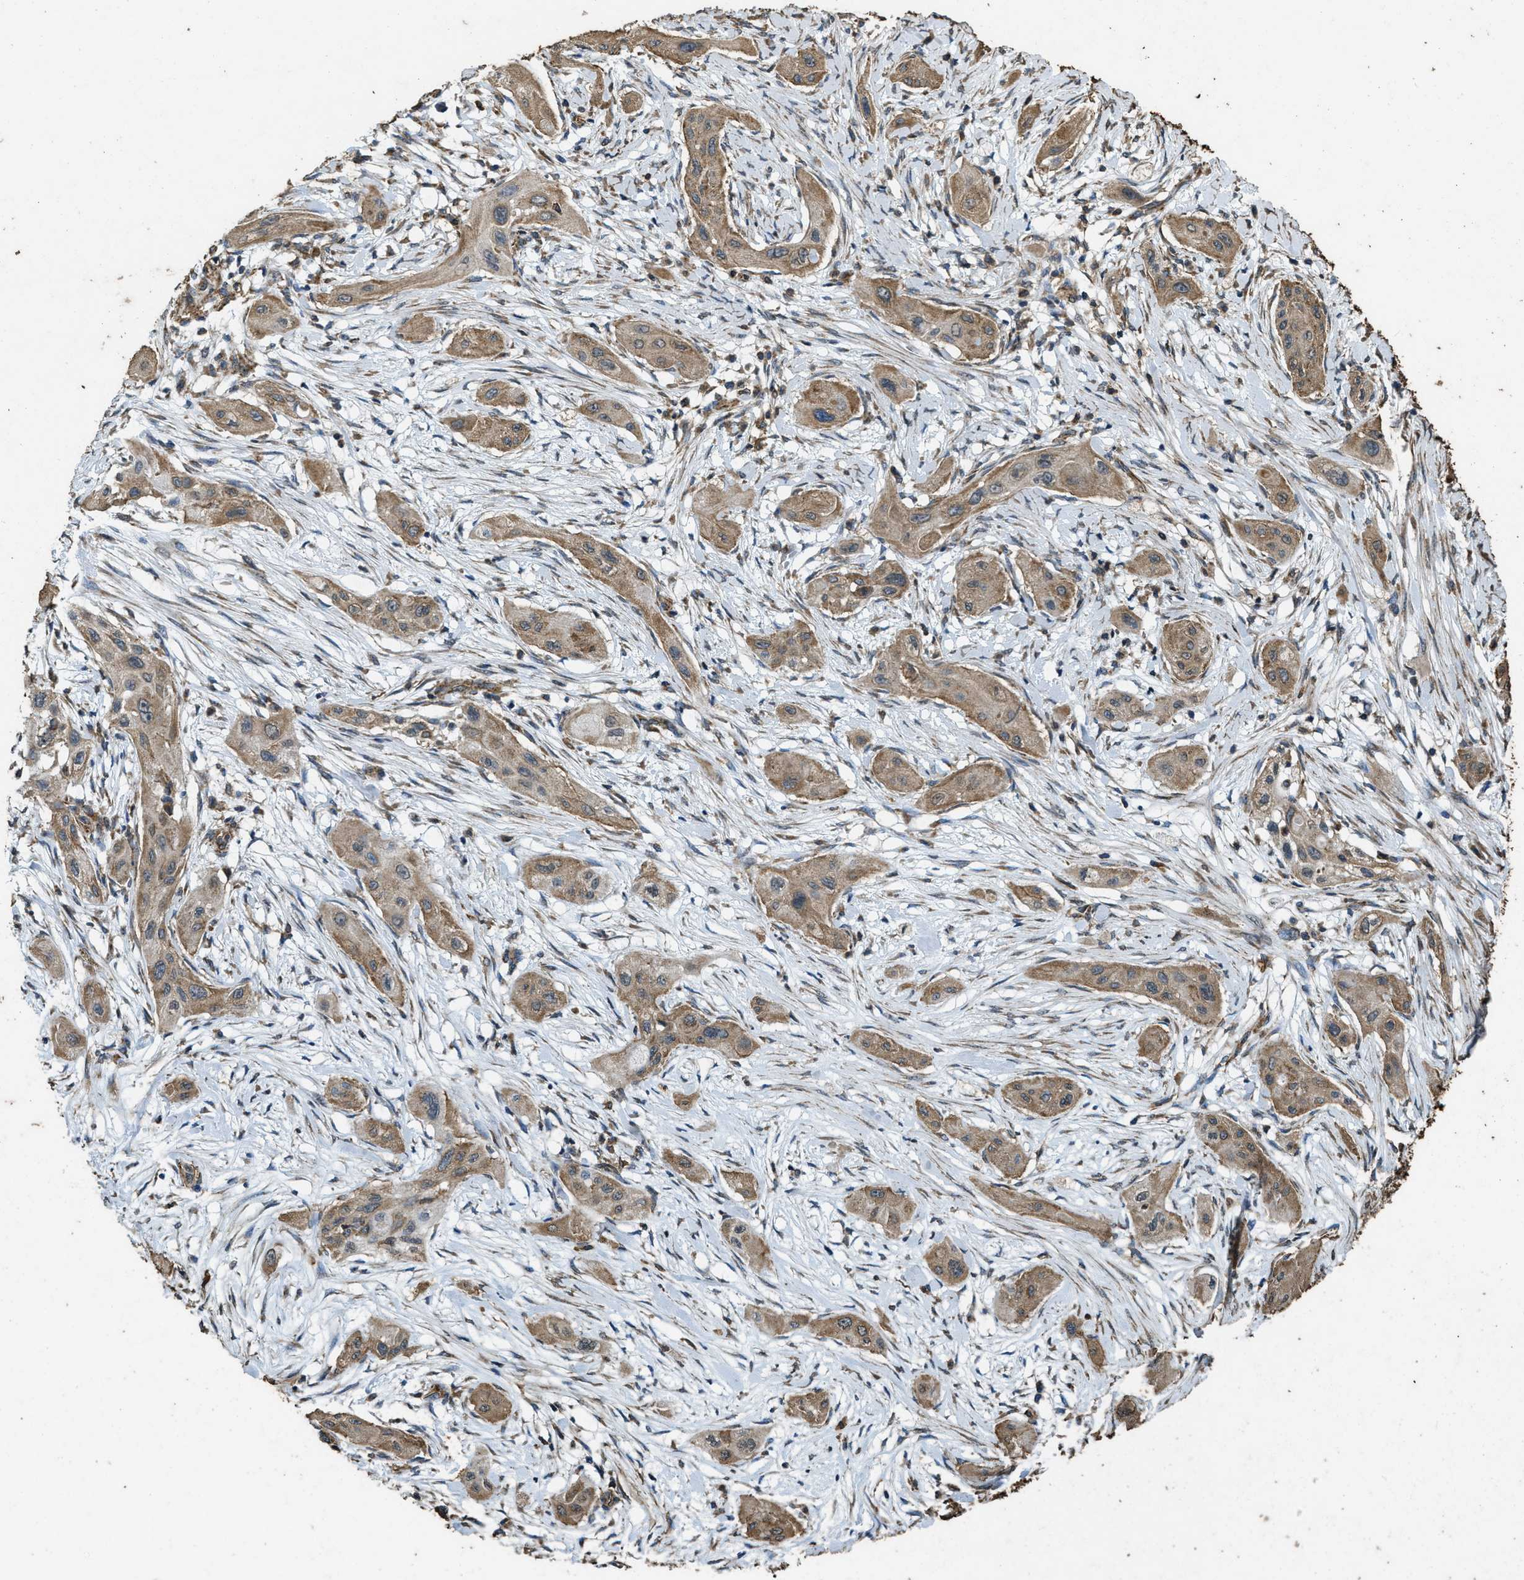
{"staining": {"intensity": "moderate", "quantity": ">75%", "location": "cytoplasmic/membranous"}, "tissue": "lung cancer", "cell_type": "Tumor cells", "image_type": "cancer", "snomed": [{"axis": "morphology", "description": "Squamous cell carcinoma, NOS"}, {"axis": "topography", "description": "Lung"}], "caption": "Immunohistochemical staining of human squamous cell carcinoma (lung) shows moderate cytoplasmic/membranous protein expression in about >75% of tumor cells.", "gene": "CYRIA", "patient": {"sex": "female", "age": 47}}